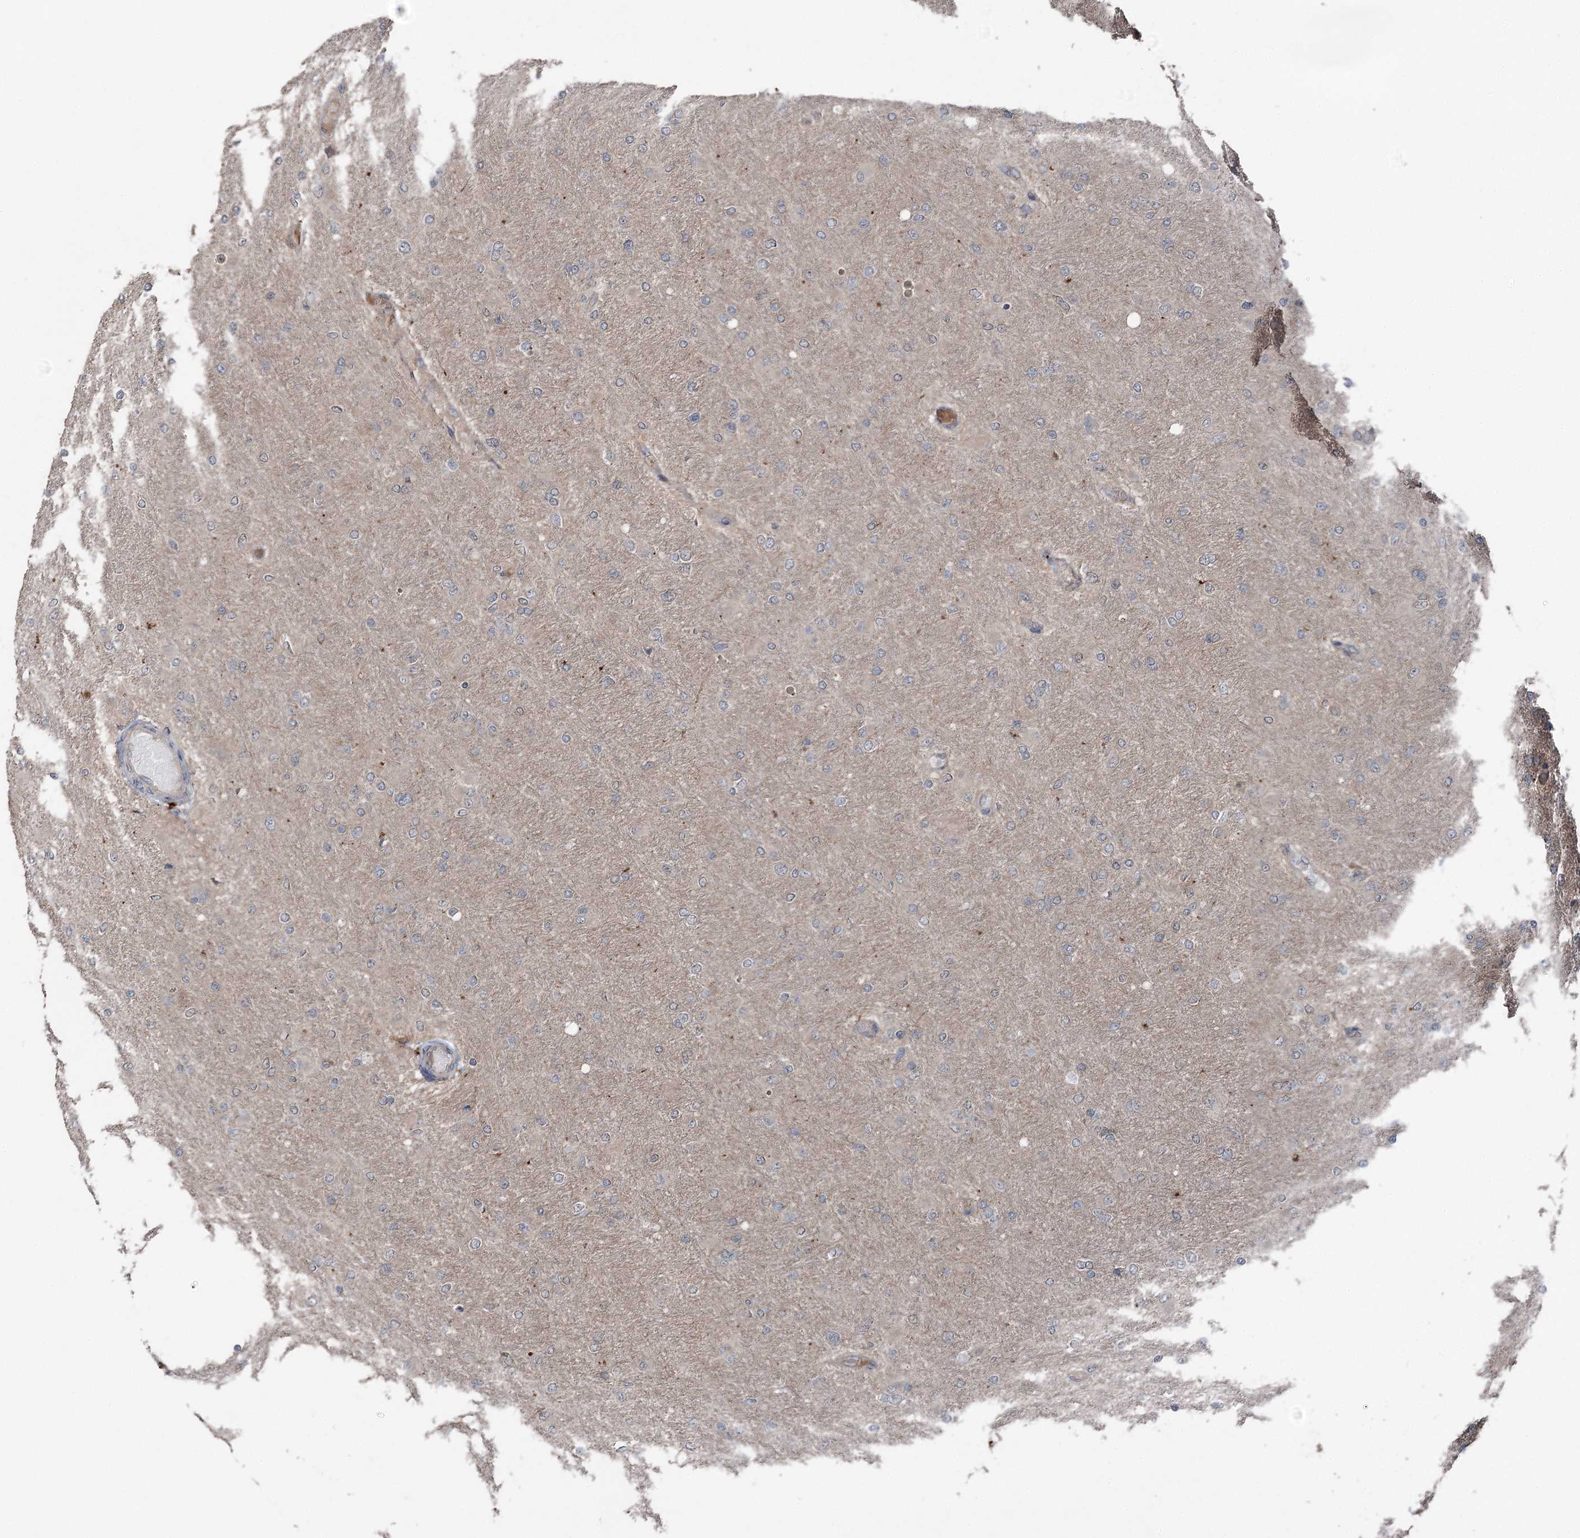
{"staining": {"intensity": "negative", "quantity": "none", "location": "none"}, "tissue": "glioma", "cell_type": "Tumor cells", "image_type": "cancer", "snomed": [{"axis": "morphology", "description": "Glioma, malignant, High grade"}, {"axis": "topography", "description": "Cerebral cortex"}], "caption": "This is a micrograph of IHC staining of glioma, which shows no positivity in tumor cells.", "gene": "MAPK8IP2", "patient": {"sex": "female", "age": 36}}